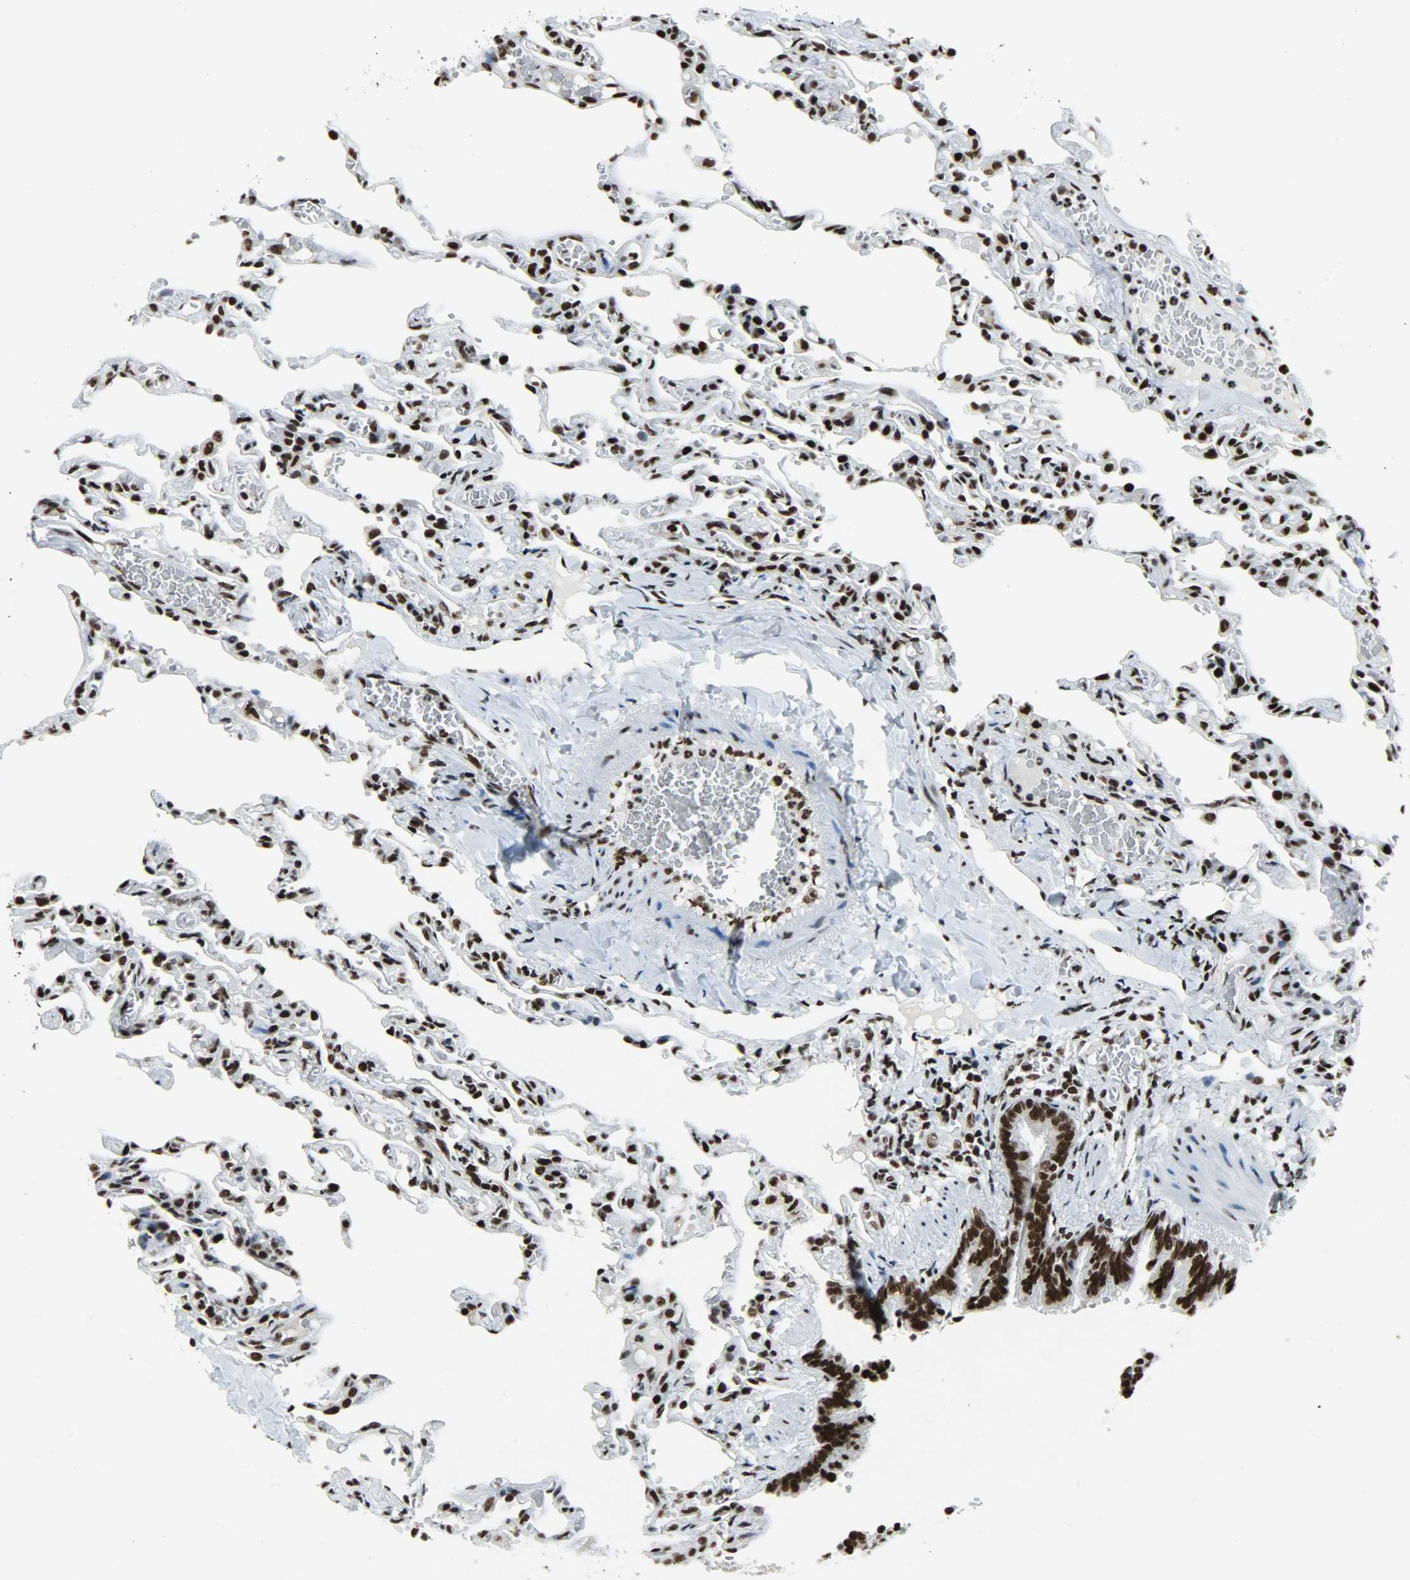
{"staining": {"intensity": "strong", "quantity": ">75%", "location": "nuclear"}, "tissue": "lung", "cell_type": "Alveolar cells", "image_type": "normal", "snomed": [{"axis": "morphology", "description": "Normal tissue, NOS"}, {"axis": "topography", "description": "Lung"}], "caption": "A brown stain labels strong nuclear staining of a protein in alveolar cells of normal lung. The staining was performed using DAB (3,3'-diaminobenzidine), with brown indicating positive protein expression. Nuclei are stained blue with hematoxylin.", "gene": "SNRPA", "patient": {"sex": "male", "age": 21}}